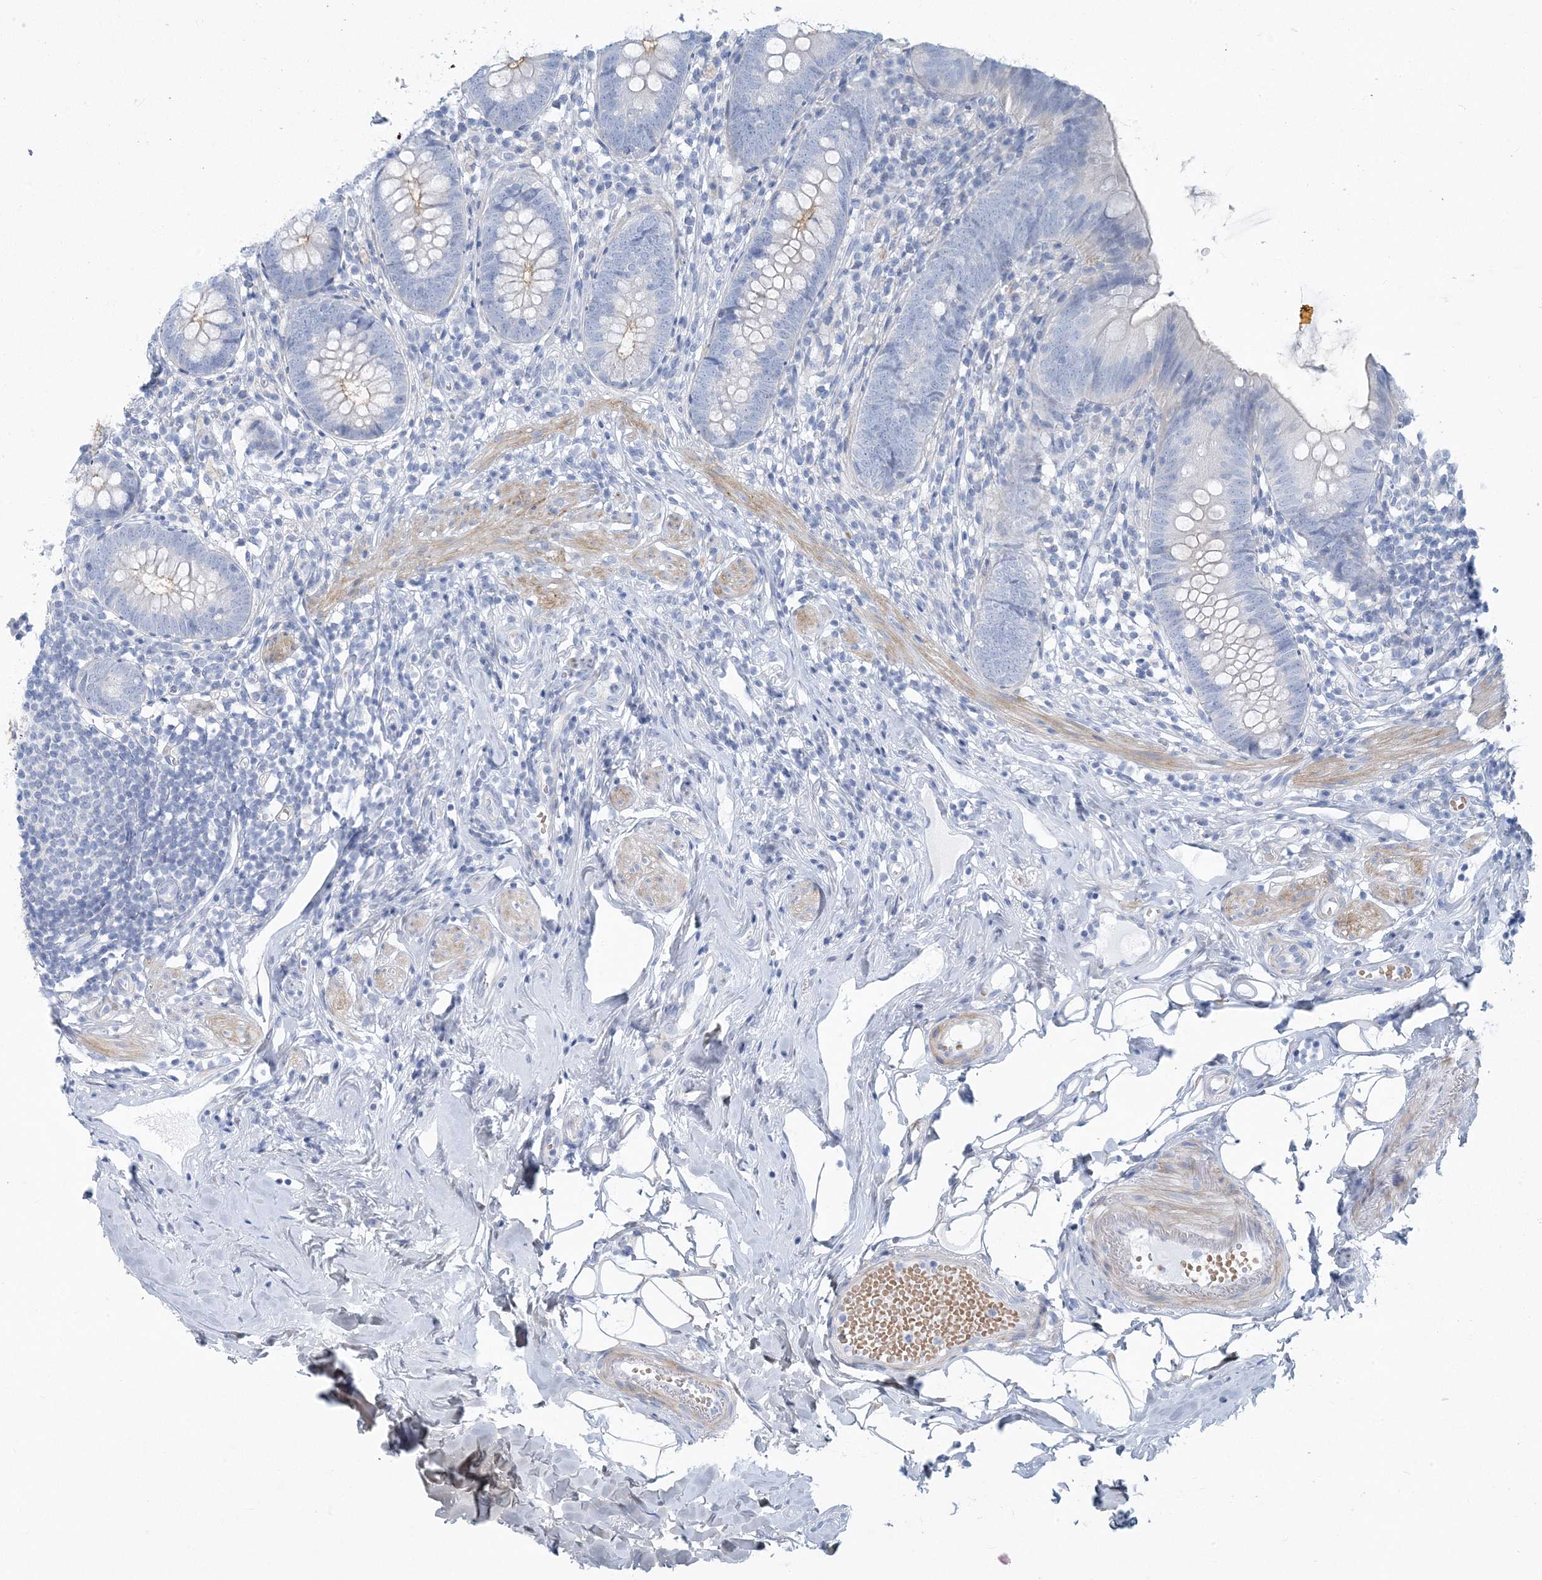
{"staining": {"intensity": "negative", "quantity": "none", "location": "none"}, "tissue": "appendix", "cell_type": "Glandular cells", "image_type": "normal", "snomed": [{"axis": "morphology", "description": "Normal tissue, NOS"}, {"axis": "topography", "description": "Appendix"}], "caption": "Appendix was stained to show a protein in brown. There is no significant expression in glandular cells. (DAB (3,3'-diaminobenzidine) immunohistochemistry, high magnification).", "gene": "MOXD1", "patient": {"sex": "female", "age": 62}}